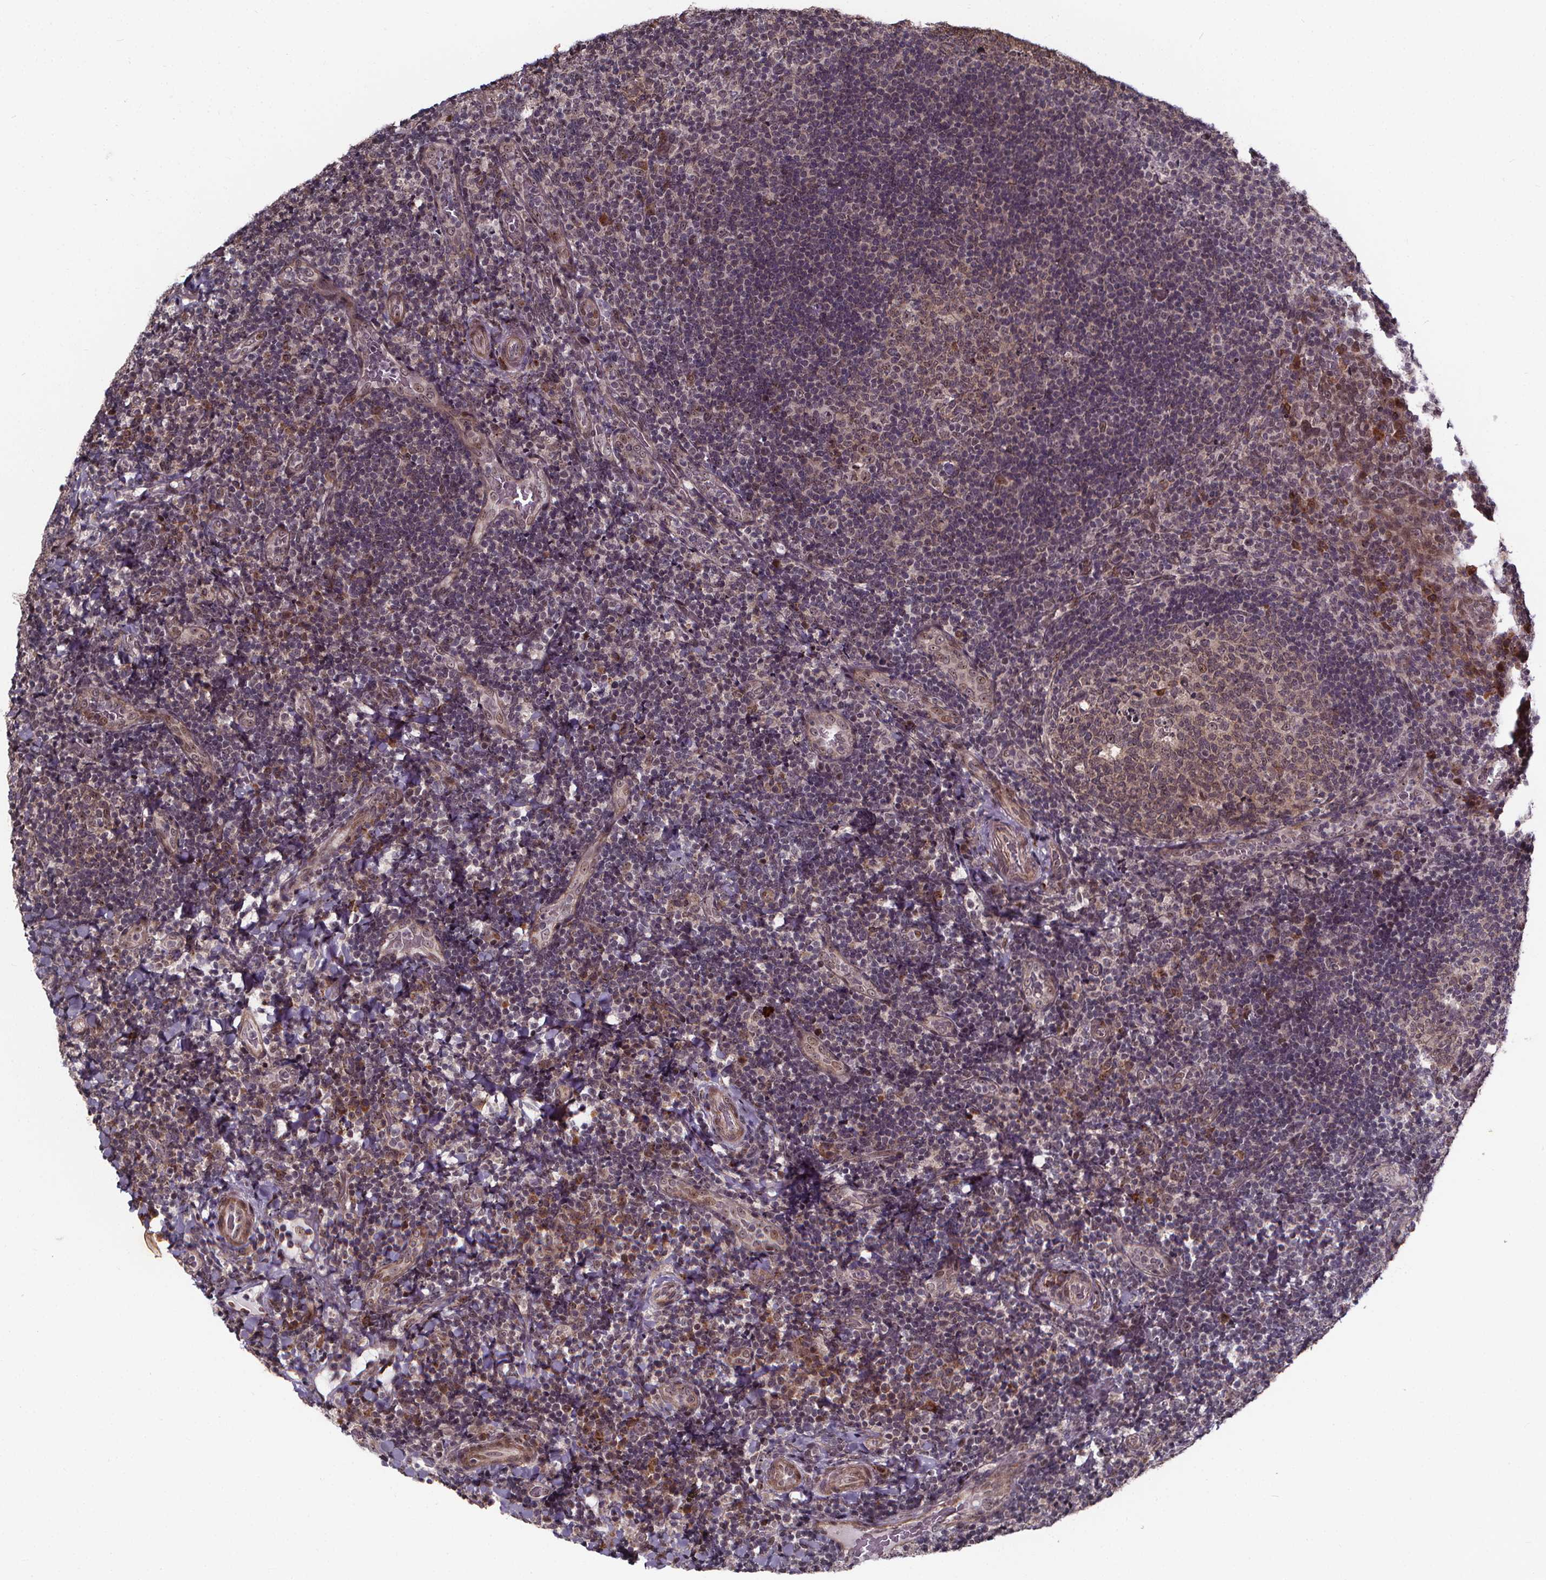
{"staining": {"intensity": "weak", "quantity": "25%-75%", "location": "cytoplasmic/membranous,nuclear"}, "tissue": "tonsil", "cell_type": "Germinal center cells", "image_type": "normal", "snomed": [{"axis": "morphology", "description": "Normal tissue, NOS"}, {"axis": "topography", "description": "Tonsil"}], "caption": "Weak cytoplasmic/membranous,nuclear protein expression is seen in about 25%-75% of germinal center cells in tonsil. (DAB (3,3'-diaminobenzidine) IHC with brightfield microscopy, high magnification).", "gene": "DDIT3", "patient": {"sex": "male", "age": 17}}